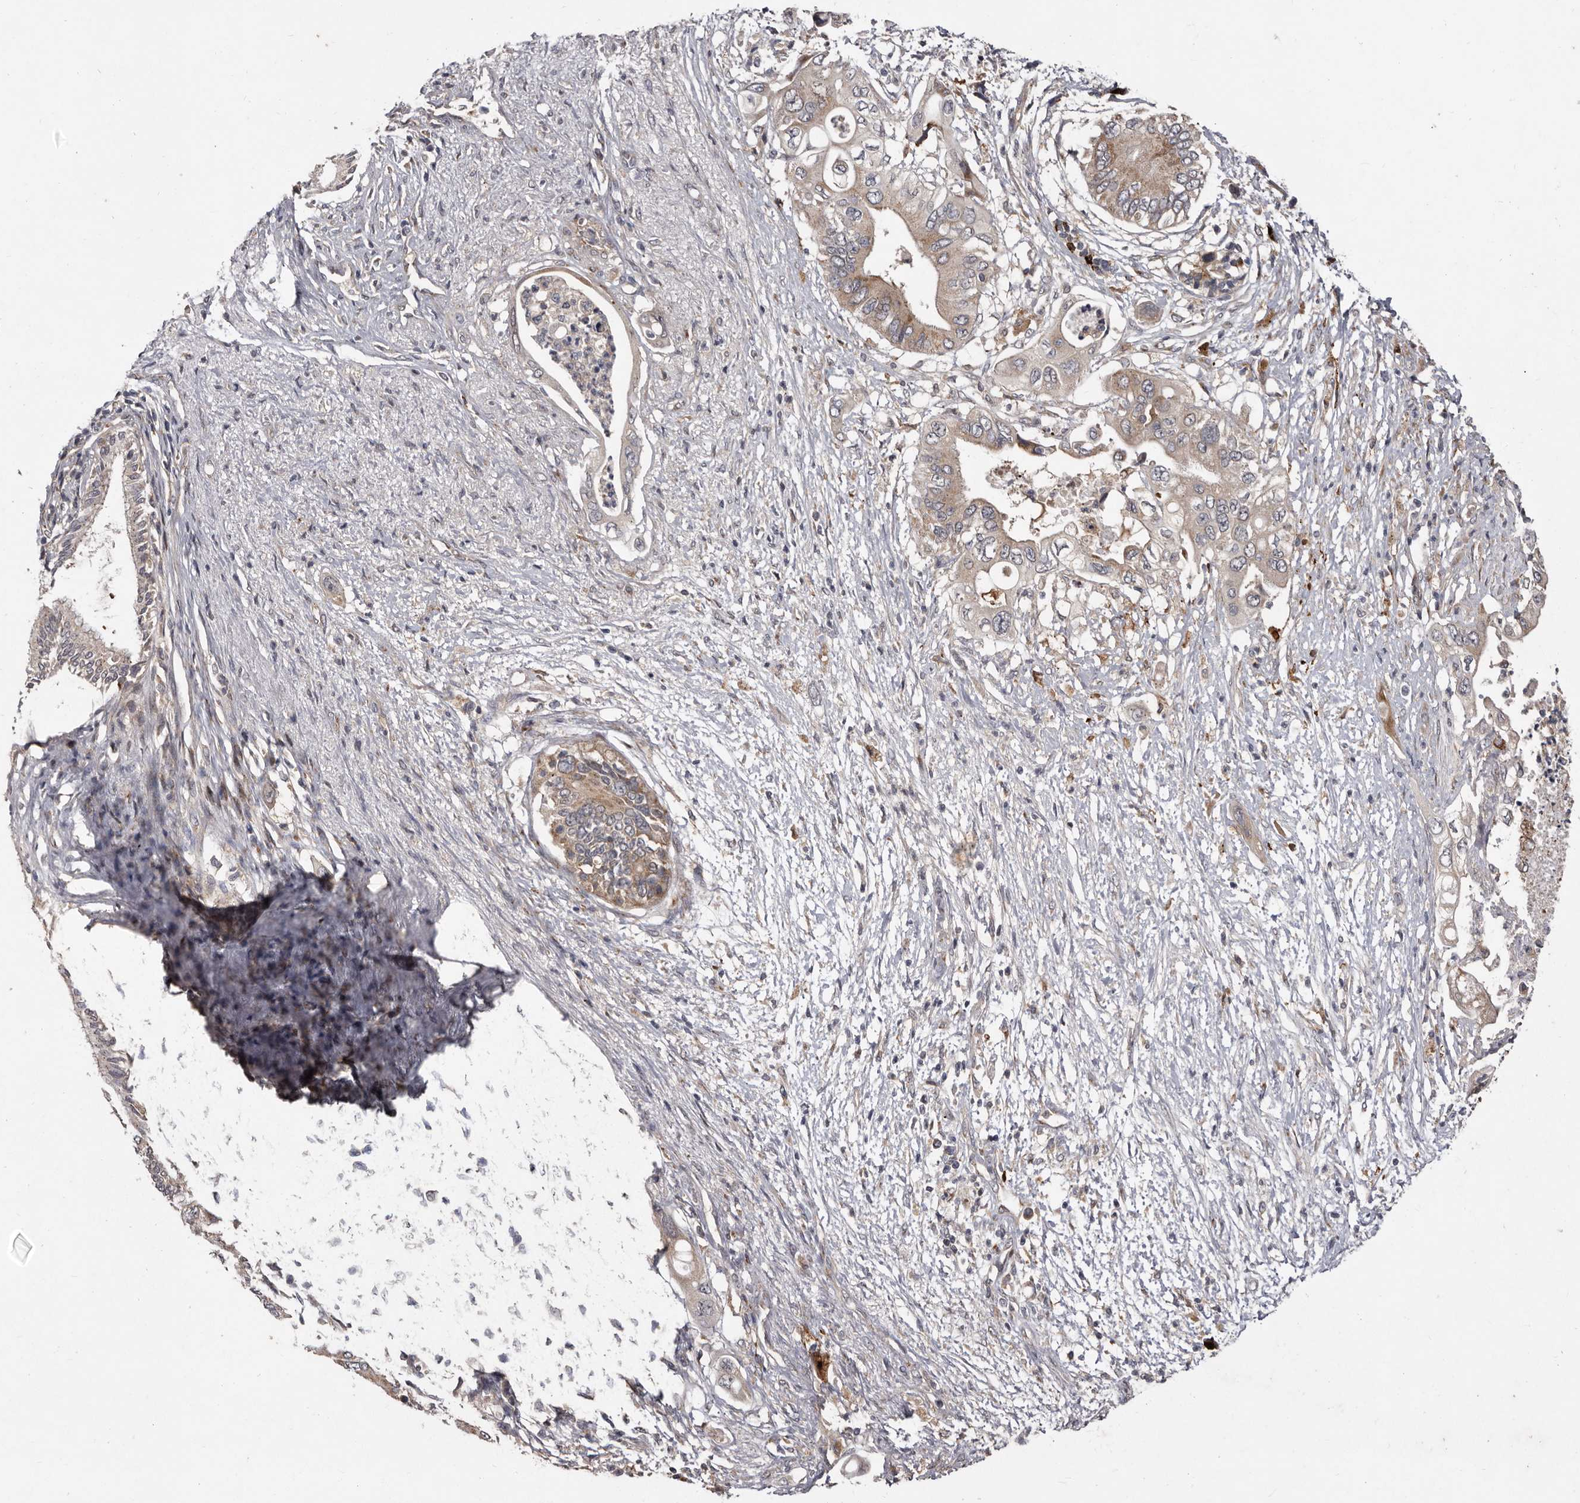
{"staining": {"intensity": "weak", "quantity": ">75%", "location": "cytoplasmic/membranous"}, "tissue": "pancreatic cancer", "cell_type": "Tumor cells", "image_type": "cancer", "snomed": [{"axis": "morphology", "description": "Adenocarcinoma, NOS"}, {"axis": "topography", "description": "Pancreas"}], "caption": "Immunohistochemical staining of human pancreatic cancer shows weak cytoplasmic/membranous protein expression in approximately >75% of tumor cells. (brown staining indicates protein expression, while blue staining denotes nuclei).", "gene": "FLAD1", "patient": {"sex": "male", "age": 66}}